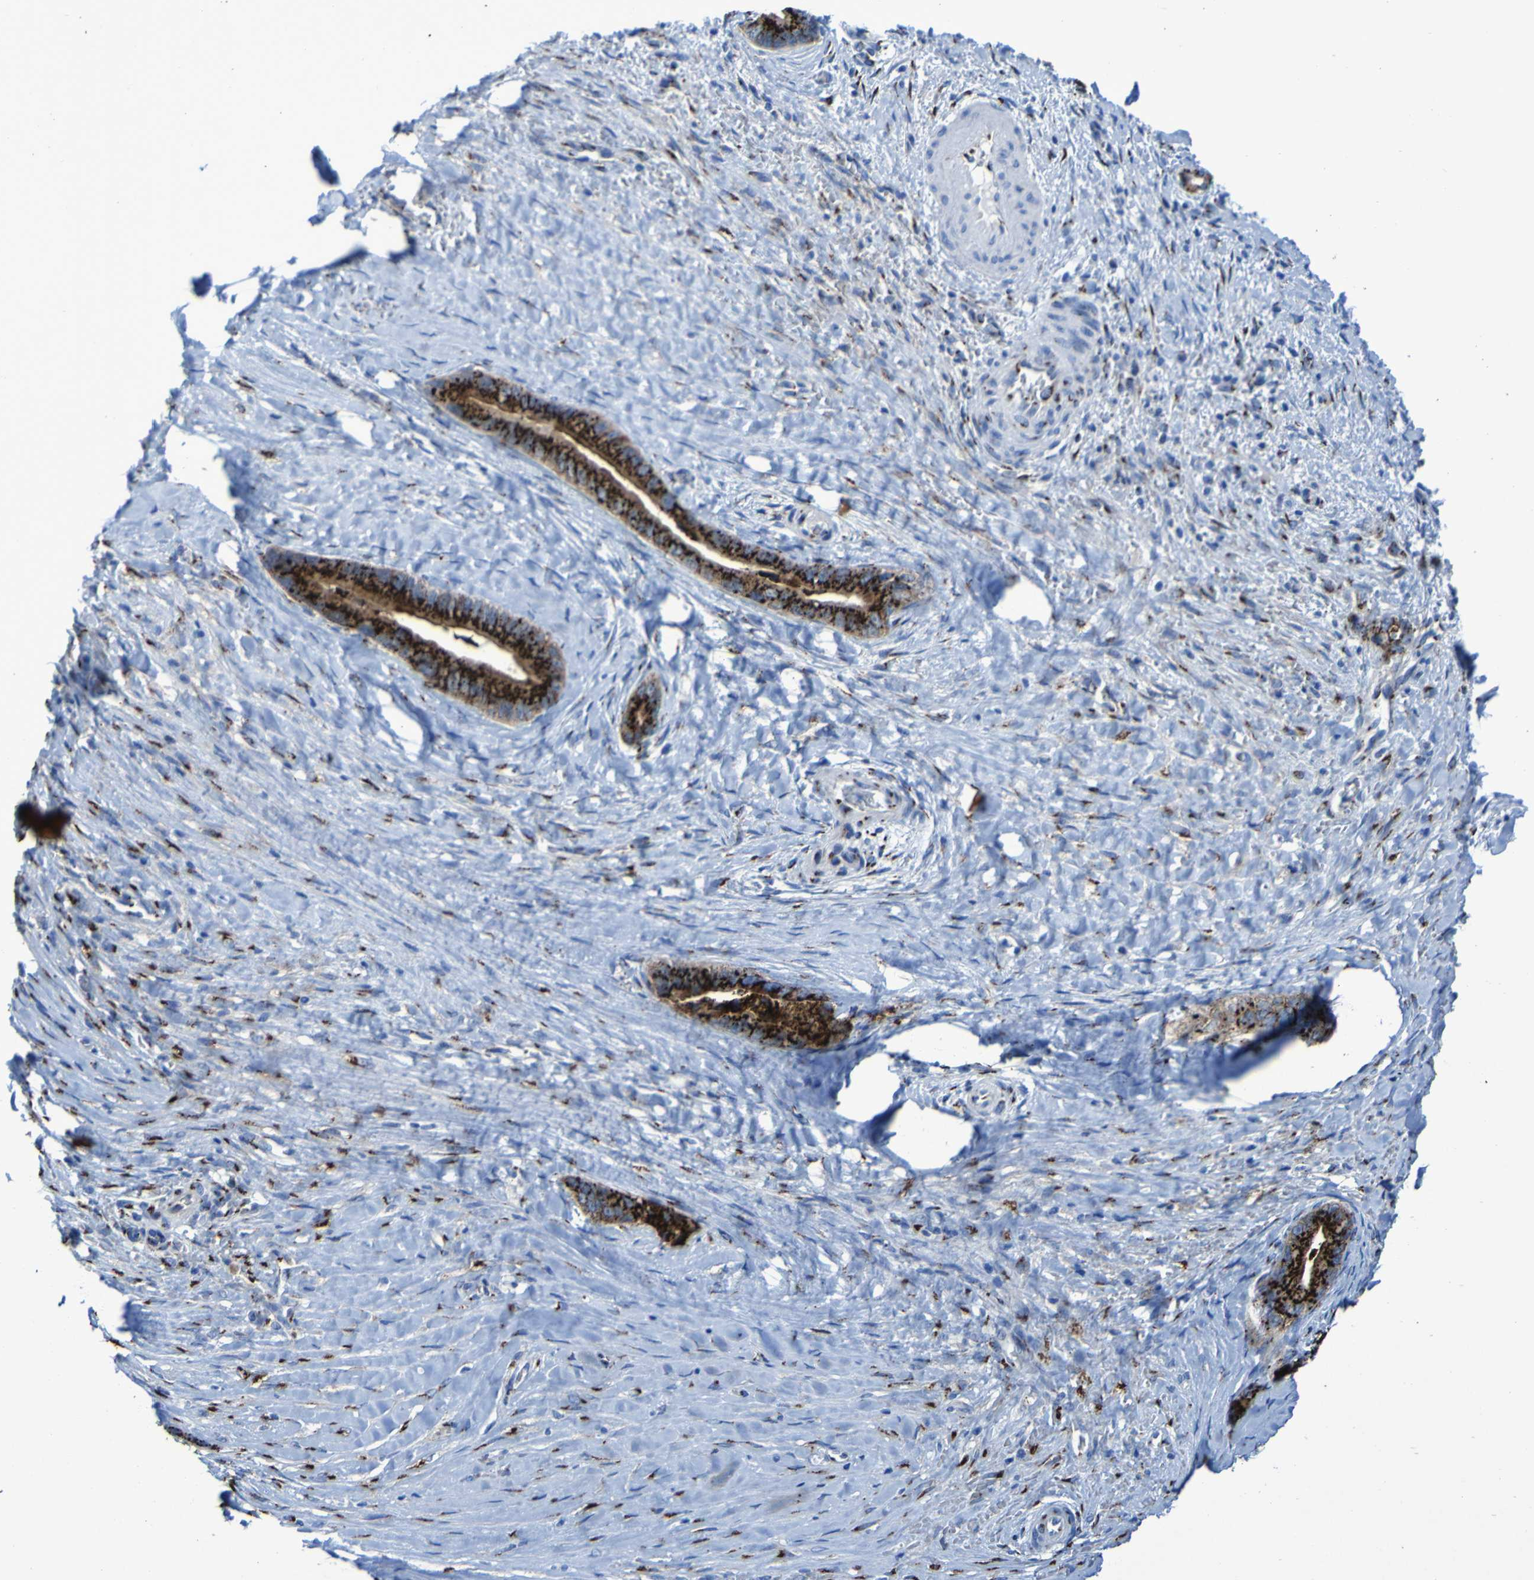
{"staining": {"intensity": "strong", "quantity": ">75%", "location": "cytoplasmic/membranous"}, "tissue": "liver cancer", "cell_type": "Tumor cells", "image_type": "cancer", "snomed": [{"axis": "morphology", "description": "Cholangiocarcinoma"}, {"axis": "topography", "description": "Liver"}], "caption": "Protein expression analysis of liver cancer shows strong cytoplasmic/membranous positivity in approximately >75% of tumor cells.", "gene": "GOLM1", "patient": {"sex": "female", "age": 55}}